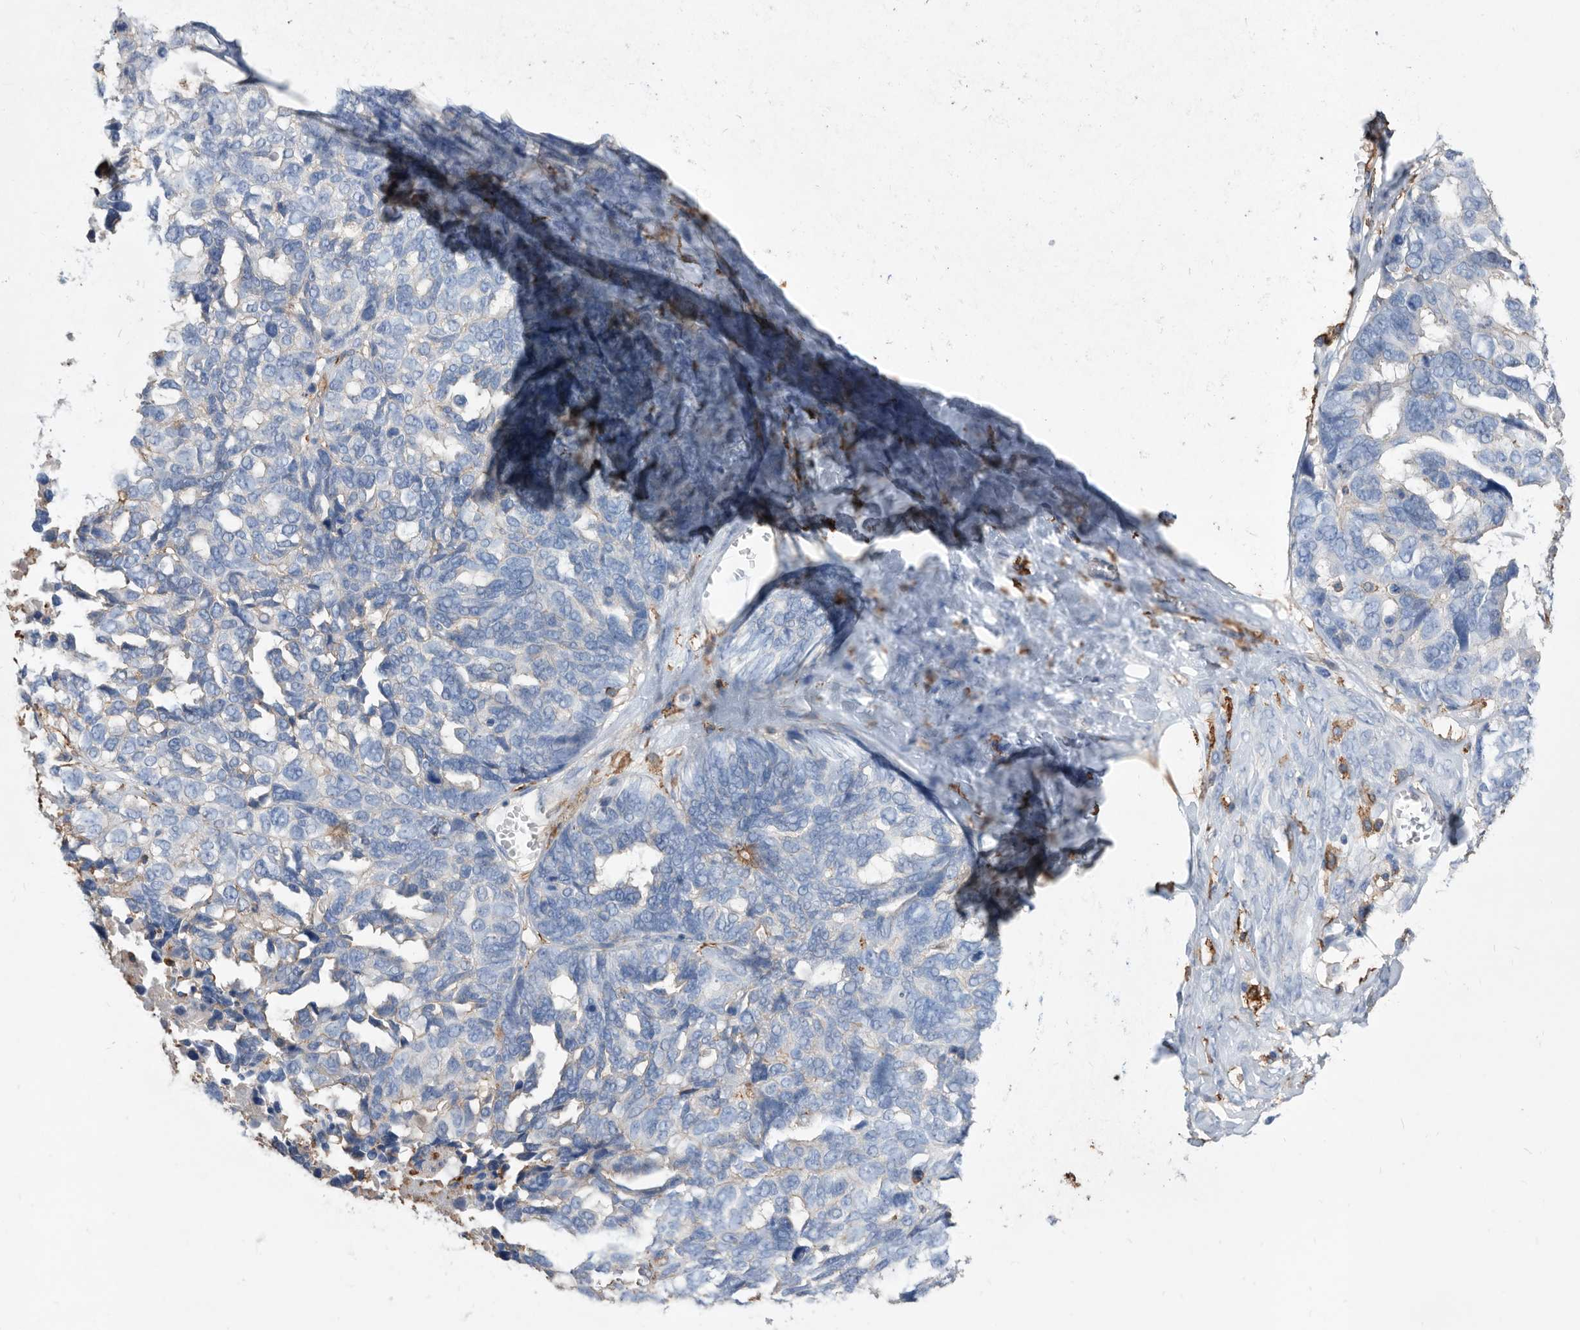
{"staining": {"intensity": "negative", "quantity": "none", "location": "none"}, "tissue": "ovarian cancer", "cell_type": "Tumor cells", "image_type": "cancer", "snomed": [{"axis": "morphology", "description": "Cystadenocarcinoma, serous, NOS"}, {"axis": "topography", "description": "Ovary"}], "caption": "IHC histopathology image of neoplastic tissue: ovarian serous cystadenocarcinoma stained with DAB displays no significant protein positivity in tumor cells.", "gene": "MS4A4A", "patient": {"sex": "female", "age": 79}}